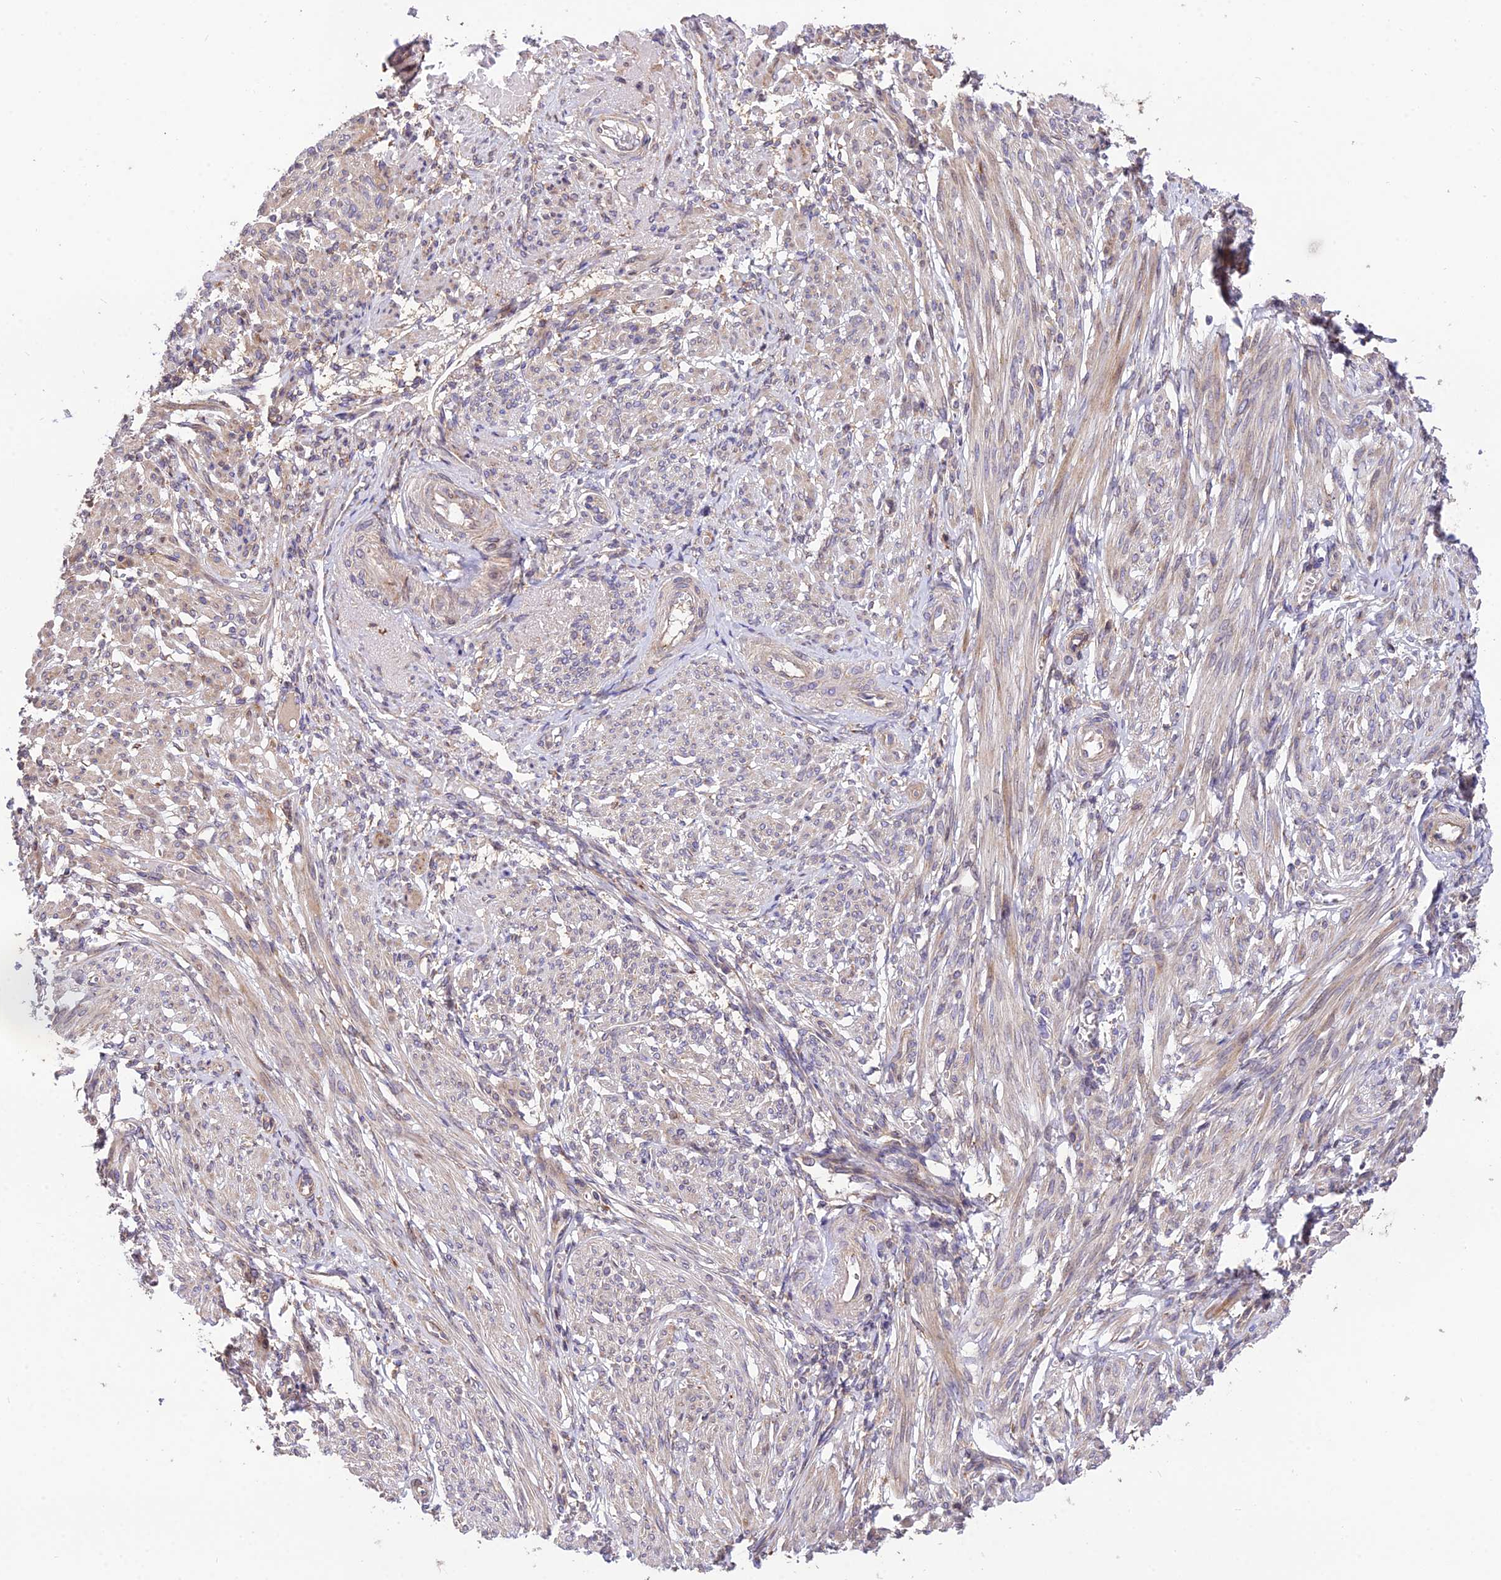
{"staining": {"intensity": "moderate", "quantity": "25%-75%", "location": "cytoplasmic/membranous"}, "tissue": "smooth muscle", "cell_type": "Smooth muscle cells", "image_type": "normal", "snomed": [{"axis": "morphology", "description": "Normal tissue, NOS"}, {"axis": "topography", "description": "Smooth muscle"}], "caption": "Smooth muscle stained for a protein demonstrates moderate cytoplasmic/membranous positivity in smooth muscle cells. The protein of interest is shown in brown color, while the nuclei are stained blue.", "gene": "ROCK1", "patient": {"sex": "female", "age": 39}}